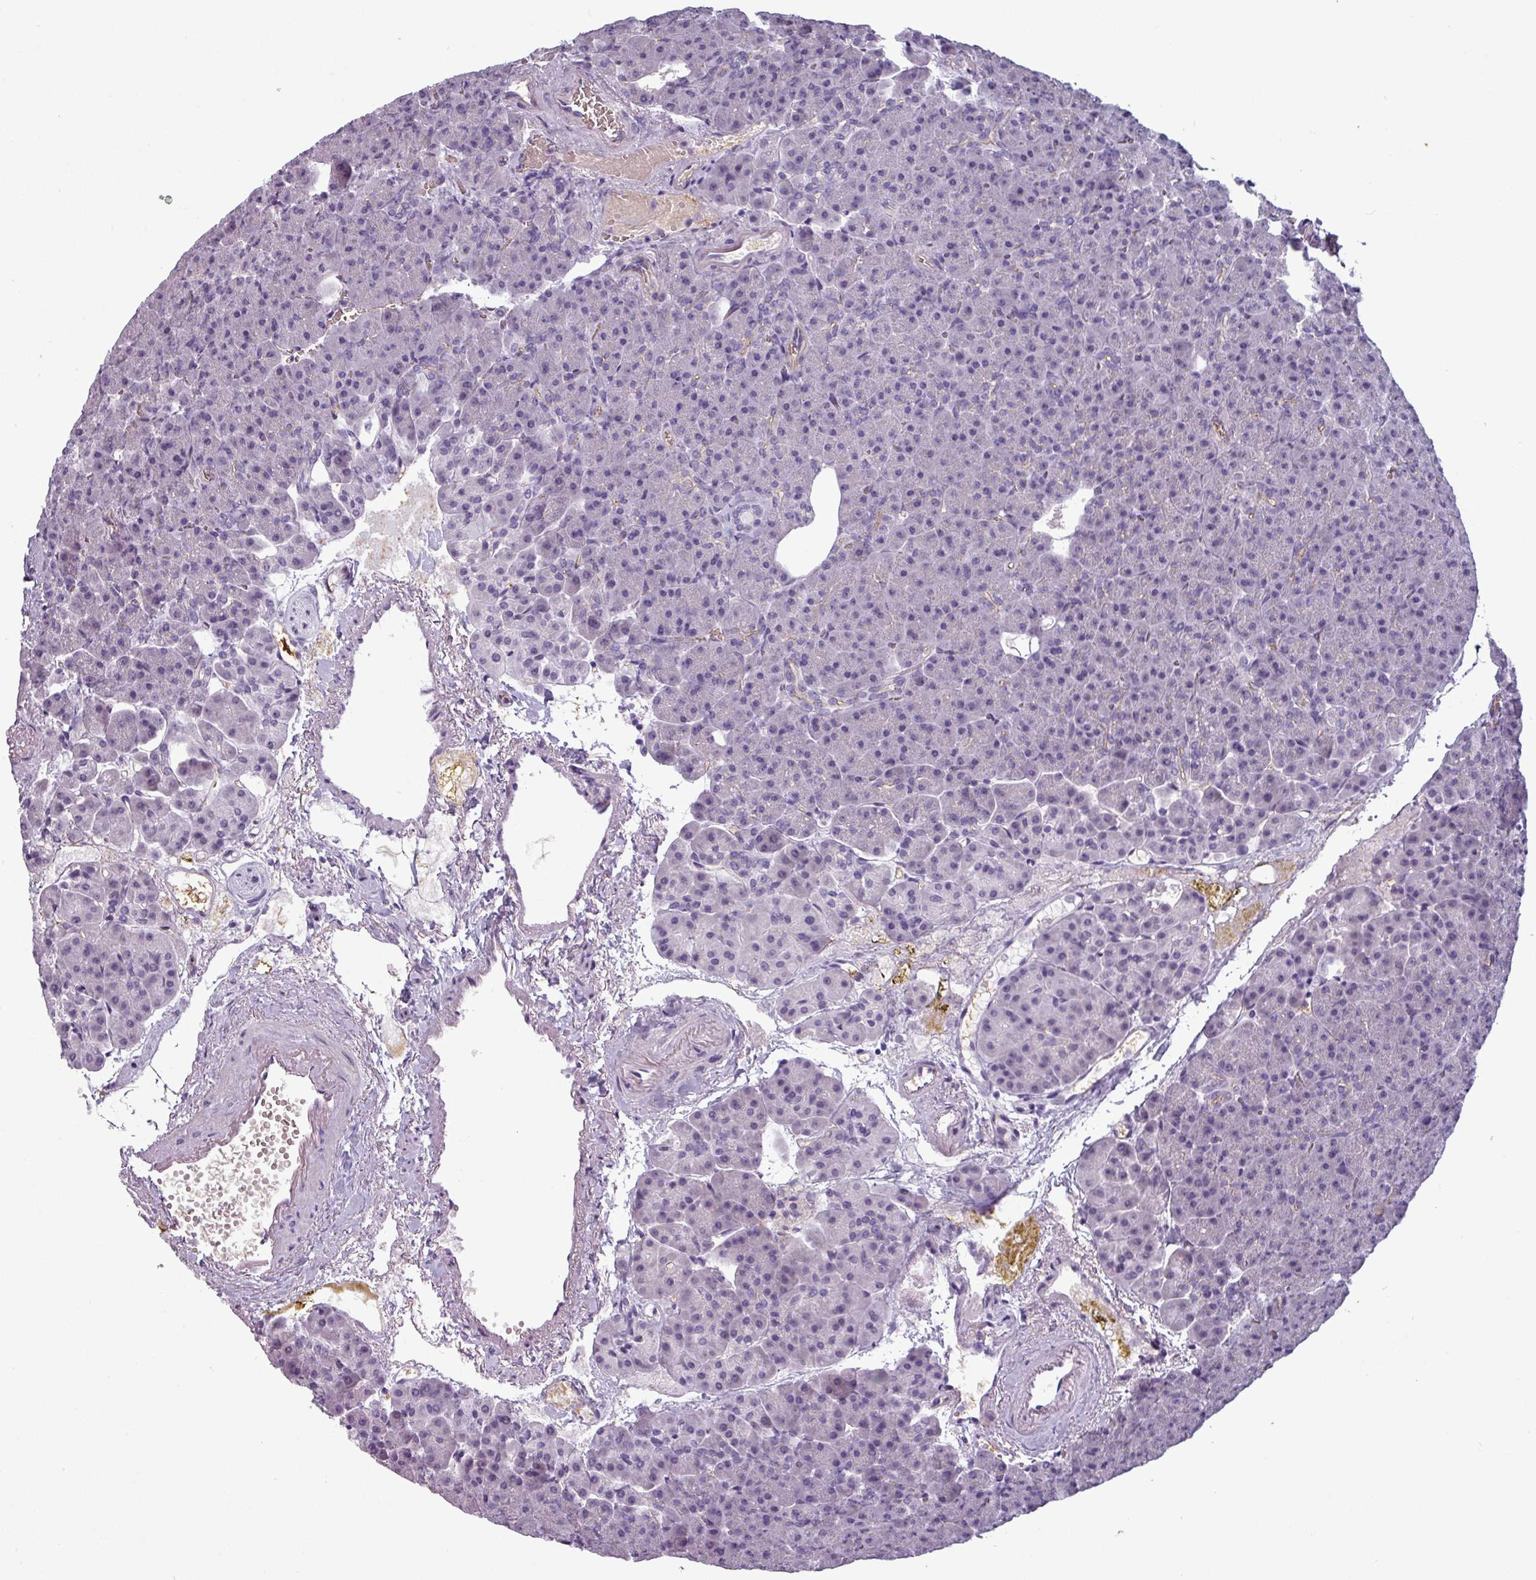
{"staining": {"intensity": "negative", "quantity": "none", "location": "none"}, "tissue": "pancreas", "cell_type": "Exocrine glandular cells", "image_type": "normal", "snomed": [{"axis": "morphology", "description": "Normal tissue, NOS"}, {"axis": "topography", "description": "Pancreas"}], "caption": "High magnification brightfield microscopy of unremarkable pancreas stained with DAB (3,3'-diaminobenzidine) (brown) and counterstained with hematoxylin (blue): exocrine glandular cells show no significant expression. Brightfield microscopy of IHC stained with DAB (brown) and hematoxylin (blue), captured at high magnification.", "gene": "AREL1", "patient": {"sex": "female", "age": 74}}